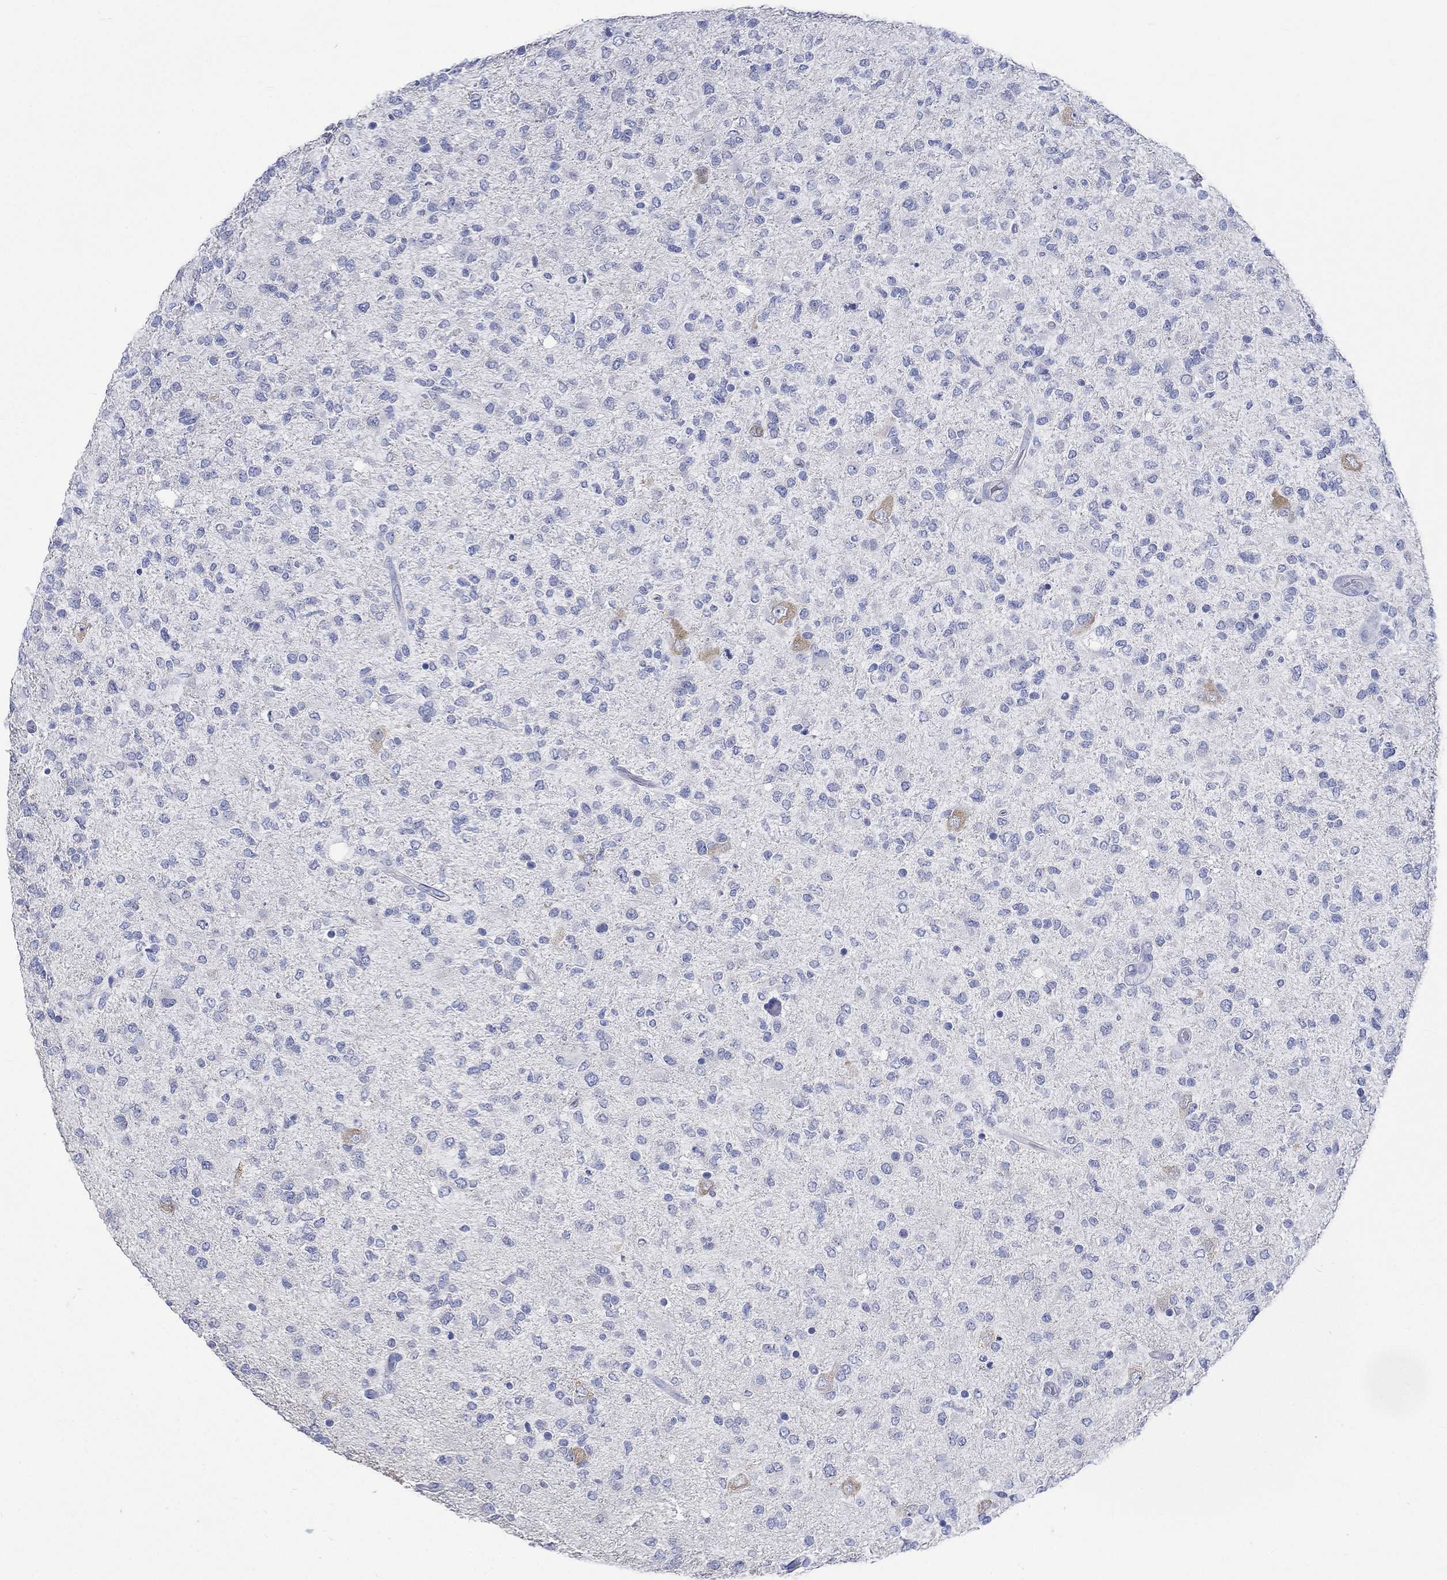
{"staining": {"intensity": "negative", "quantity": "none", "location": "none"}, "tissue": "glioma", "cell_type": "Tumor cells", "image_type": "cancer", "snomed": [{"axis": "morphology", "description": "Glioma, malignant, High grade"}, {"axis": "topography", "description": "Cerebral cortex"}], "caption": "Immunohistochemistry image of high-grade glioma (malignant) stained for a protein (brown), which reveals no positivity in tumor cells. (DAB immunohistochemistry visualized using brightfield microscopy, high magnification).", "gene": "KCNA1", "patient": {"sex": "male", "age": 70}}